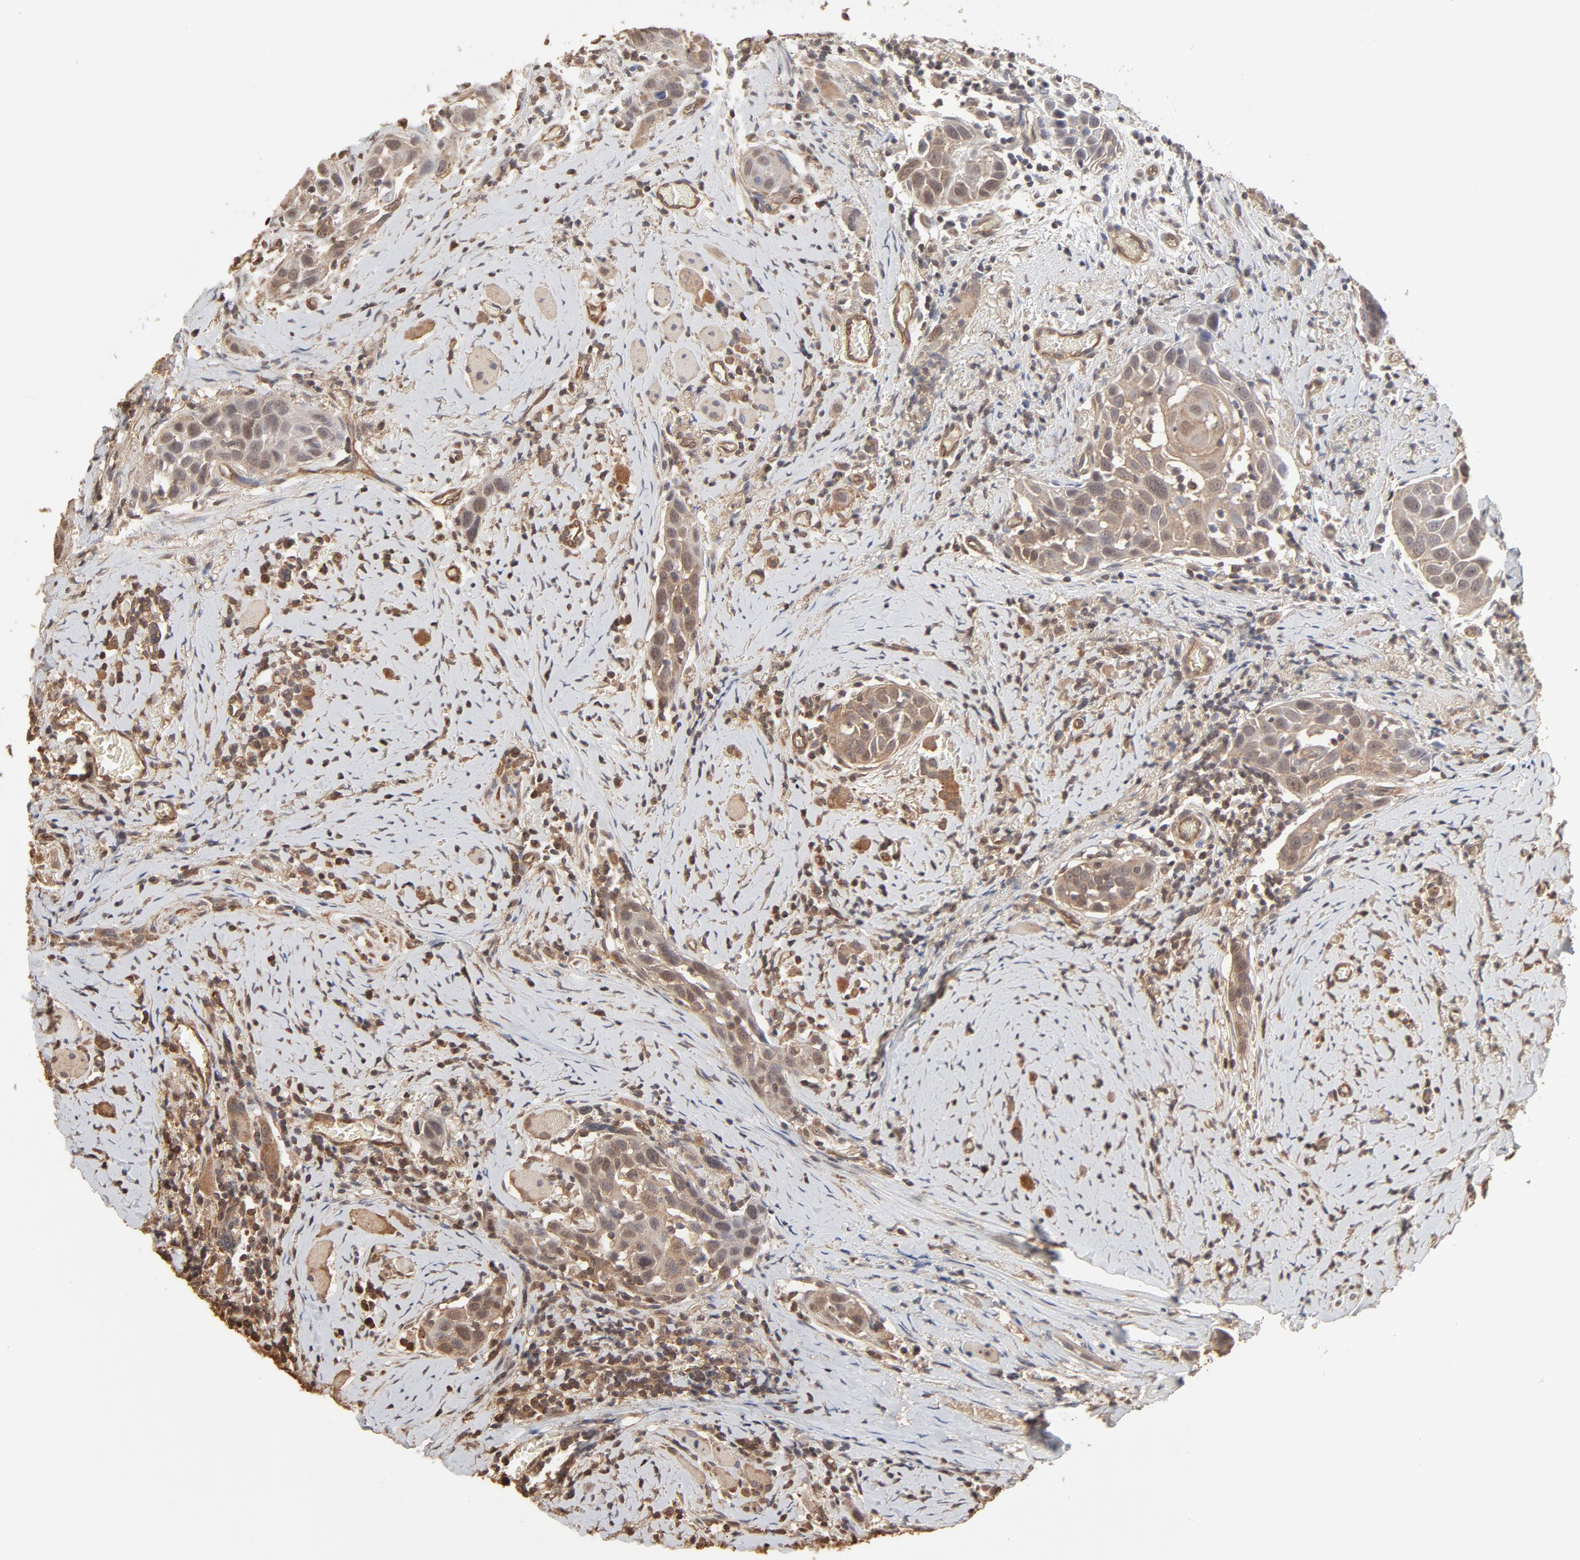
{"staining": {"intensity": "moderate", "quantity": ">75%", "location": "cytoplasmic/membranous,nuclear"}, "tissue": "head and neck cancer", "cell_type": "Tumor cells", "image_type": "cancer", "snomed": [{"axis": "morphology", "description": "Squamous cell carcinoma, NOS"}, {"axis": "topography", "description": "Oral tissue"}, {"axis": "topography", "description": "Head-Neck"}], "caption": "A brown stain highlights moderate cytoplasmic/membranous and nuclear expression of a protein in human squamous cell carcinoma (head and neck) tumor cells. The staining is performed using DAB (3,3'-diaminobenzidine) brown chromogen to label protein expression. The nuclei are counter-stained blue using hematoxylin.", "gene": "PPP2CA", "patient": {"sex": "female", "age": 50}}